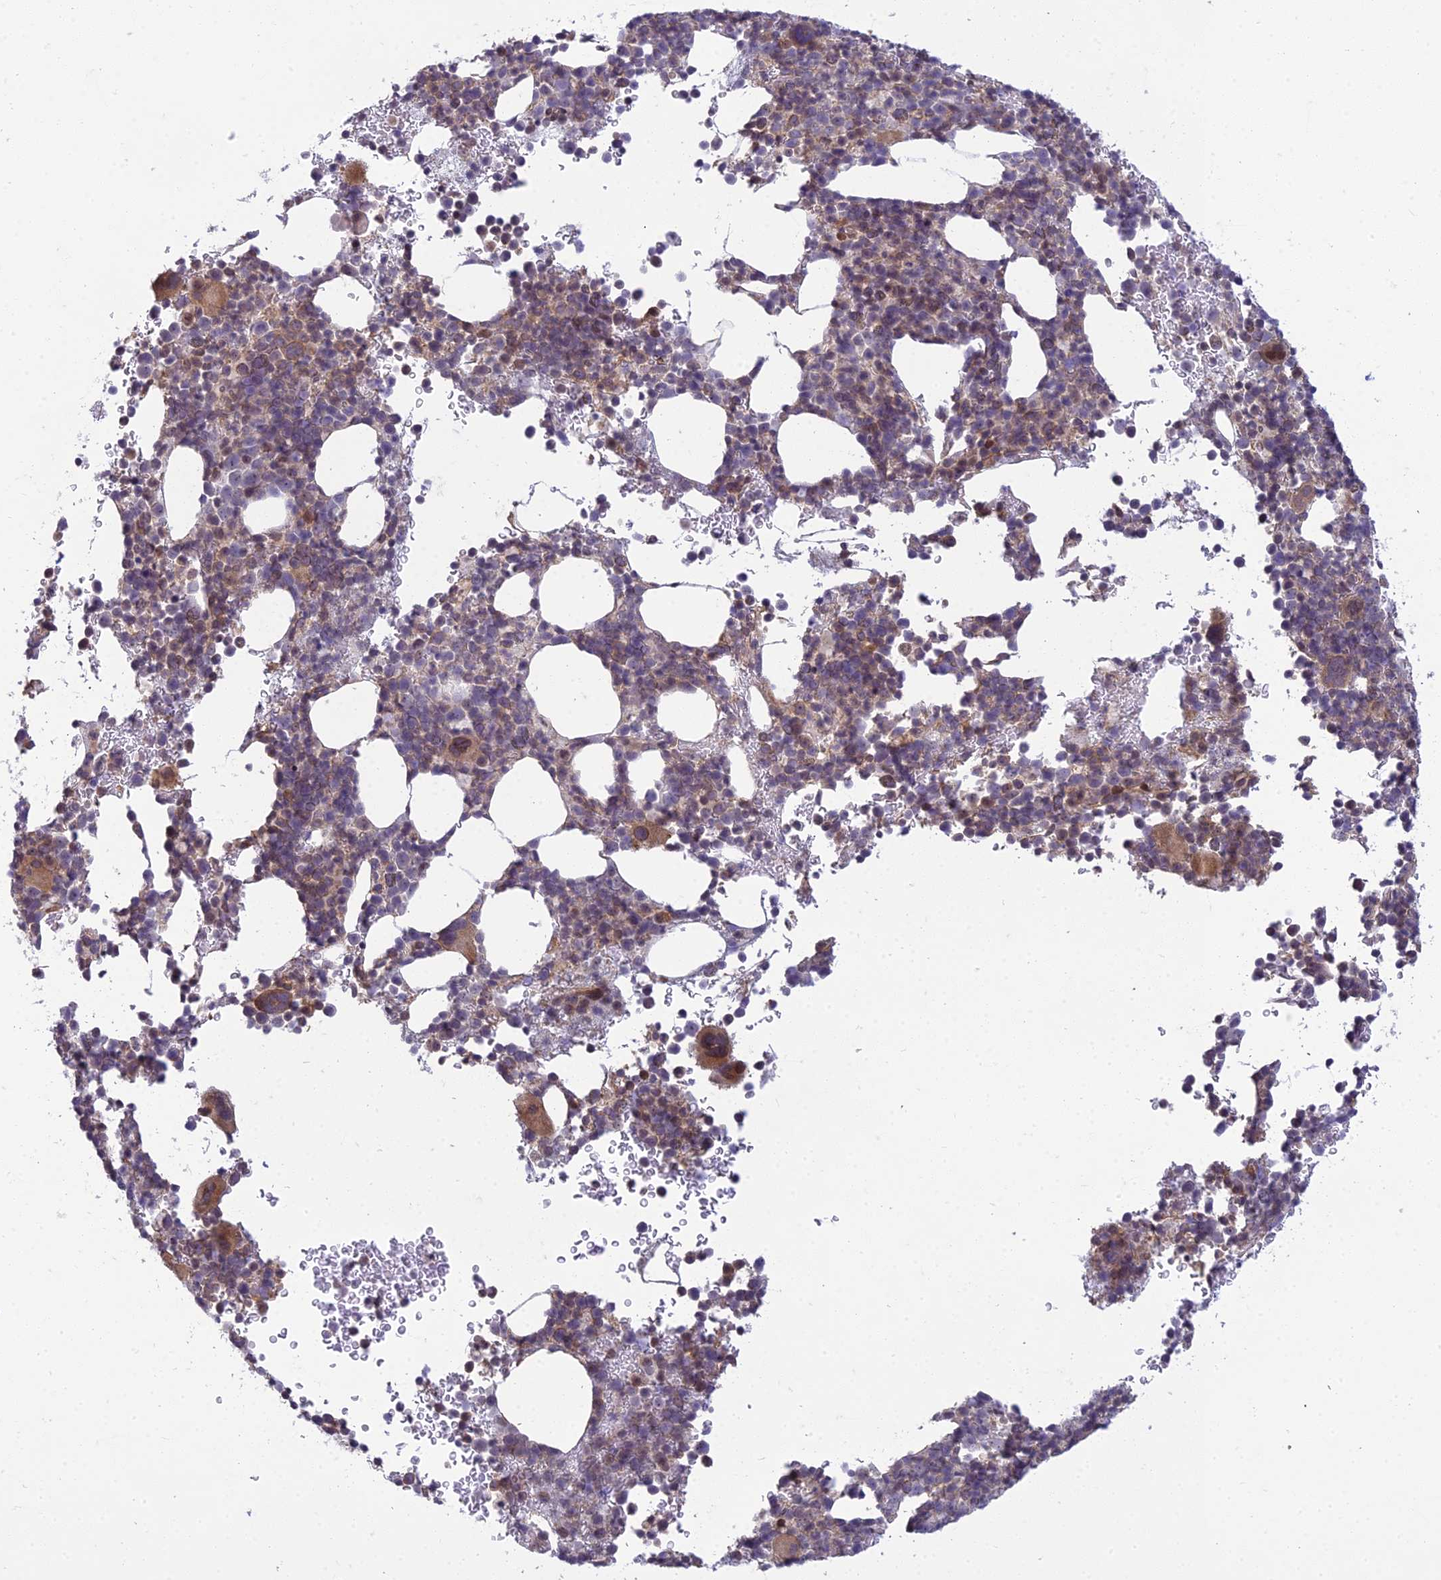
{"staining": {"intensity": "weak", "quantity": "25%-75%", "location": "cytoplasmic/membranous"}, "tissue": "bone marrow", "cell_type": "Hematopoietic cells", "image_type": "normal", "snomed": [{"axis": "morphology", "description": "Normal tissue, NOS"}, {"axis": "topography", "description": "Bone marrow"}], "caption": "Approximately 25%-75% of hematopoietic cells in normal bone marrow demonstrate weak cytoplasmic/membranous protein expression as visualized by brown immunohistochemical staining.", "gene": "DTX2", "patient": {"sex": "female", "age": 82}}